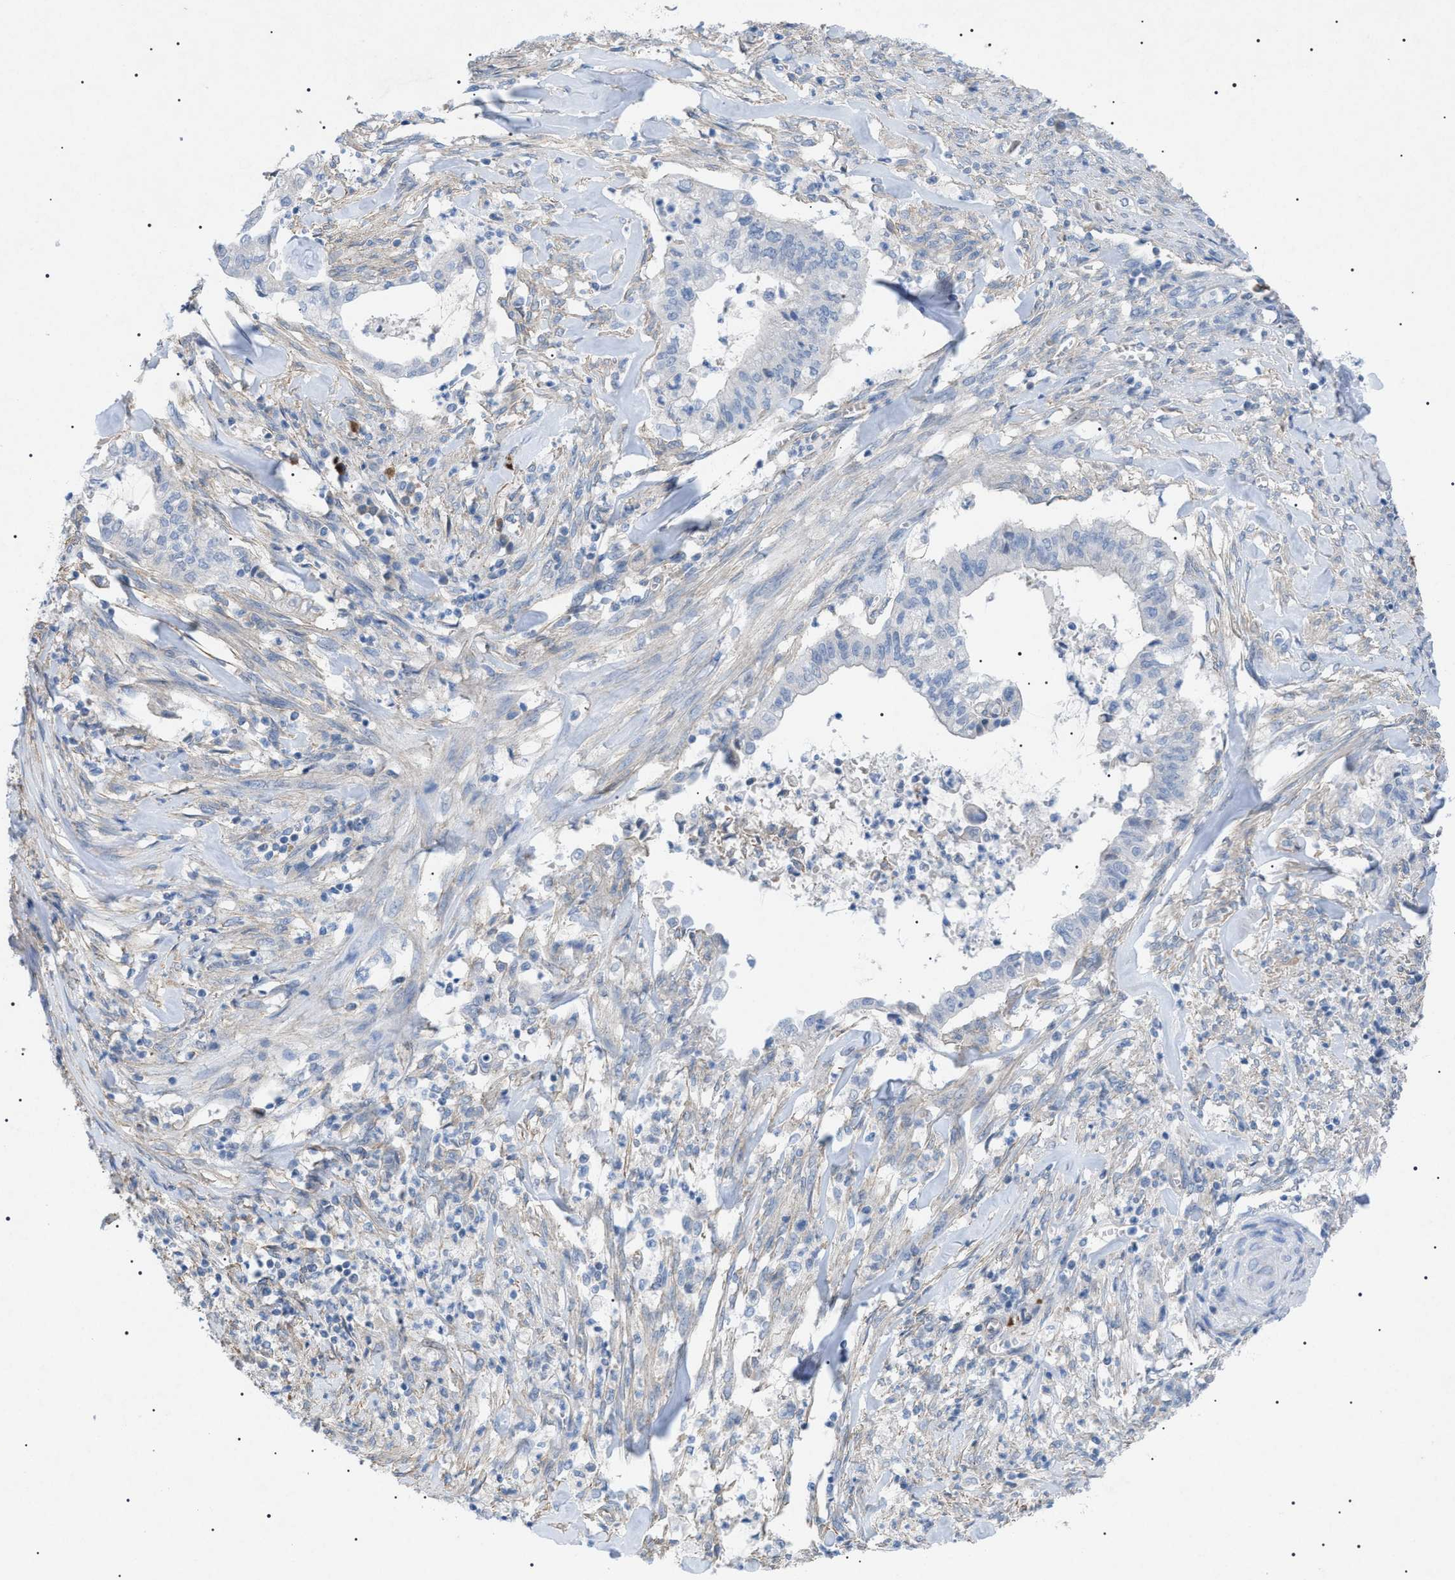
{"staining": {"intensity": "negative", "quantity": "none", "location": "none"}, "tissue": "cervical cancer", "cell_type": "Tumor cells", "image_type": "cancer", "snomed": [{"axis": "morphology", "description": "Adenocarcinoma, NOS"}, {"axis": "topography", "description": "Cervix"}], "caption": "DAB immunohistochemical staining of human cervical cancer (adenocarcinoma) shows no significant staining in tumor cells. (DAB IHC, high magnification).", "gene": "ADAMTS1", "patient": {"sex": "female", "age": 44}}